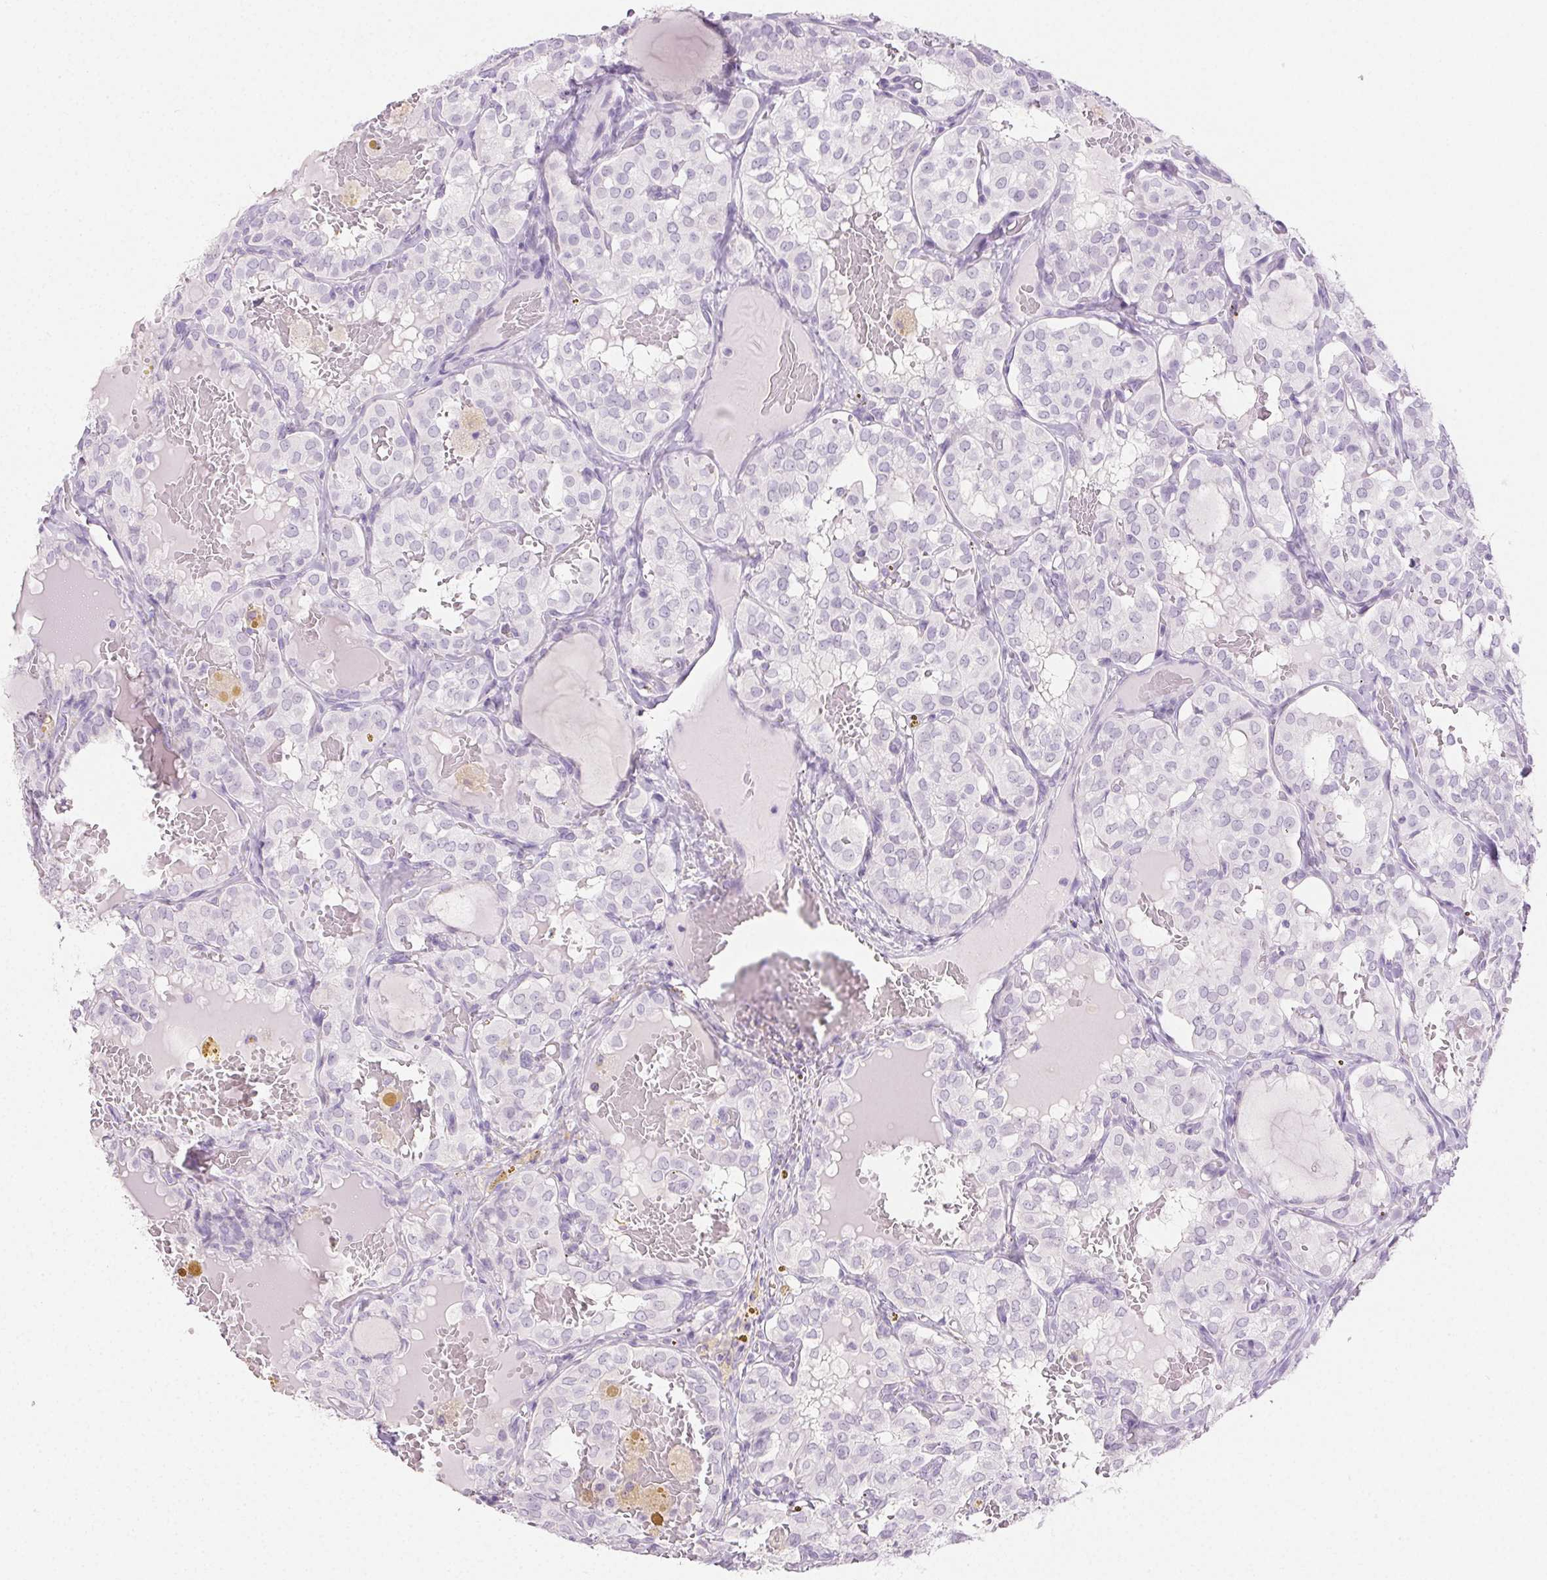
{"staining": {"intensity": "negative", "quantity": "none", "location": "none"}, "tissue": "thyroid cancer", "cell_type": "Tumor cells", "image_type": "cancer", "snomed": [{"axis": "morphology", "description": "Papillary adenocarcinoma, NOS"}, {"axis": "topography", "description": "Thyroid gland"}], "caption": "An immunohistochemistry image of thyroid cancer is shown. There is no staining in tumor cells of thyroid cancer.", "gene": "PI3", "patient": {"sex": "male", "age": 20}}